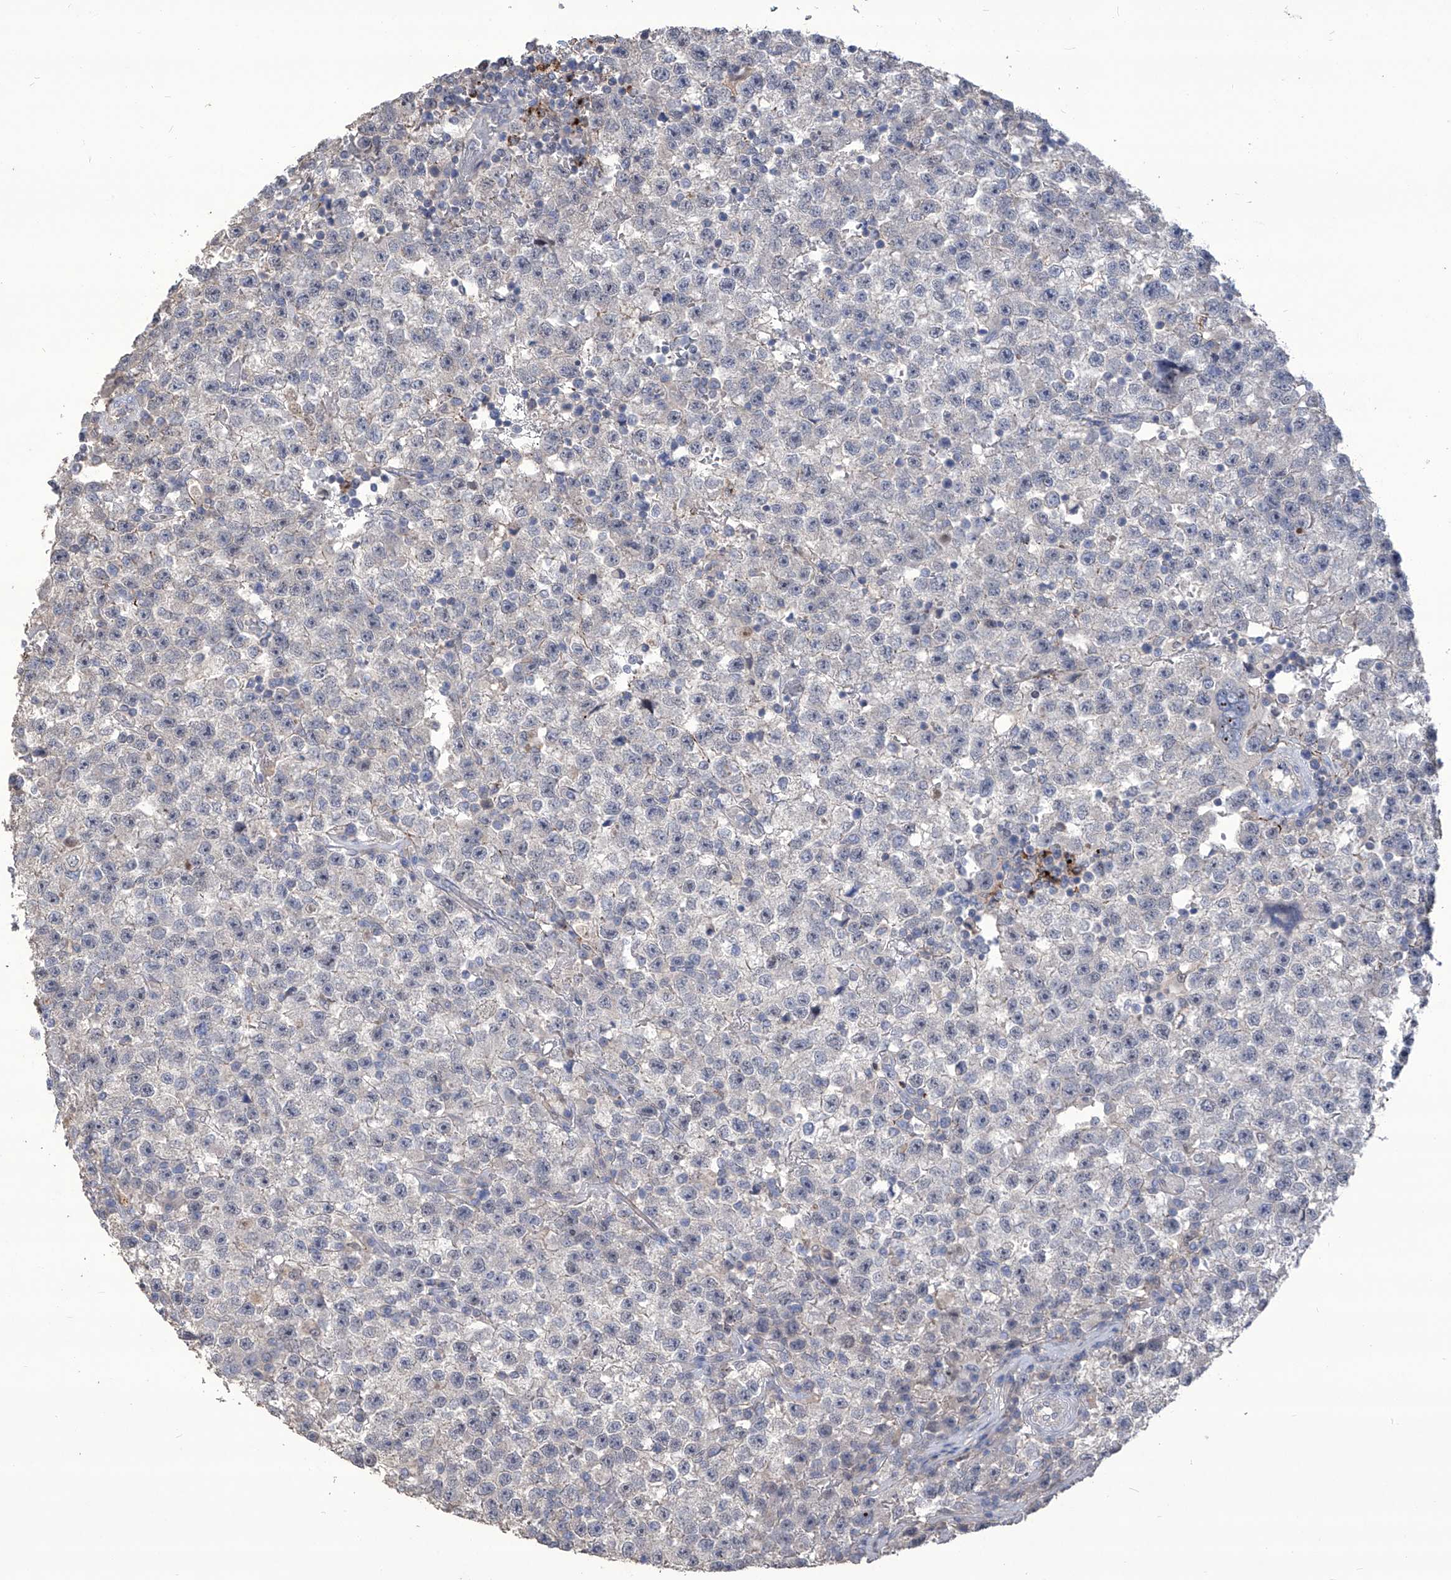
{"staining": {"intensity": "negative", "quantity": "none", "location": "none"}, "tissue": "testis cancer", "cell_type": "Tumor cells", "image_type": "cancer", "snomed": [{"axis": "morphology", "description": "Seminoma, NOS"}, {"axis": "topography", "description": "Testis"}], "caption": "Immunohistochemical staining of seminoma (testis) displays no significant staining in tumor cells.", "gene": "TXNIP", "patient": {"sex": "male", "age": 22}}